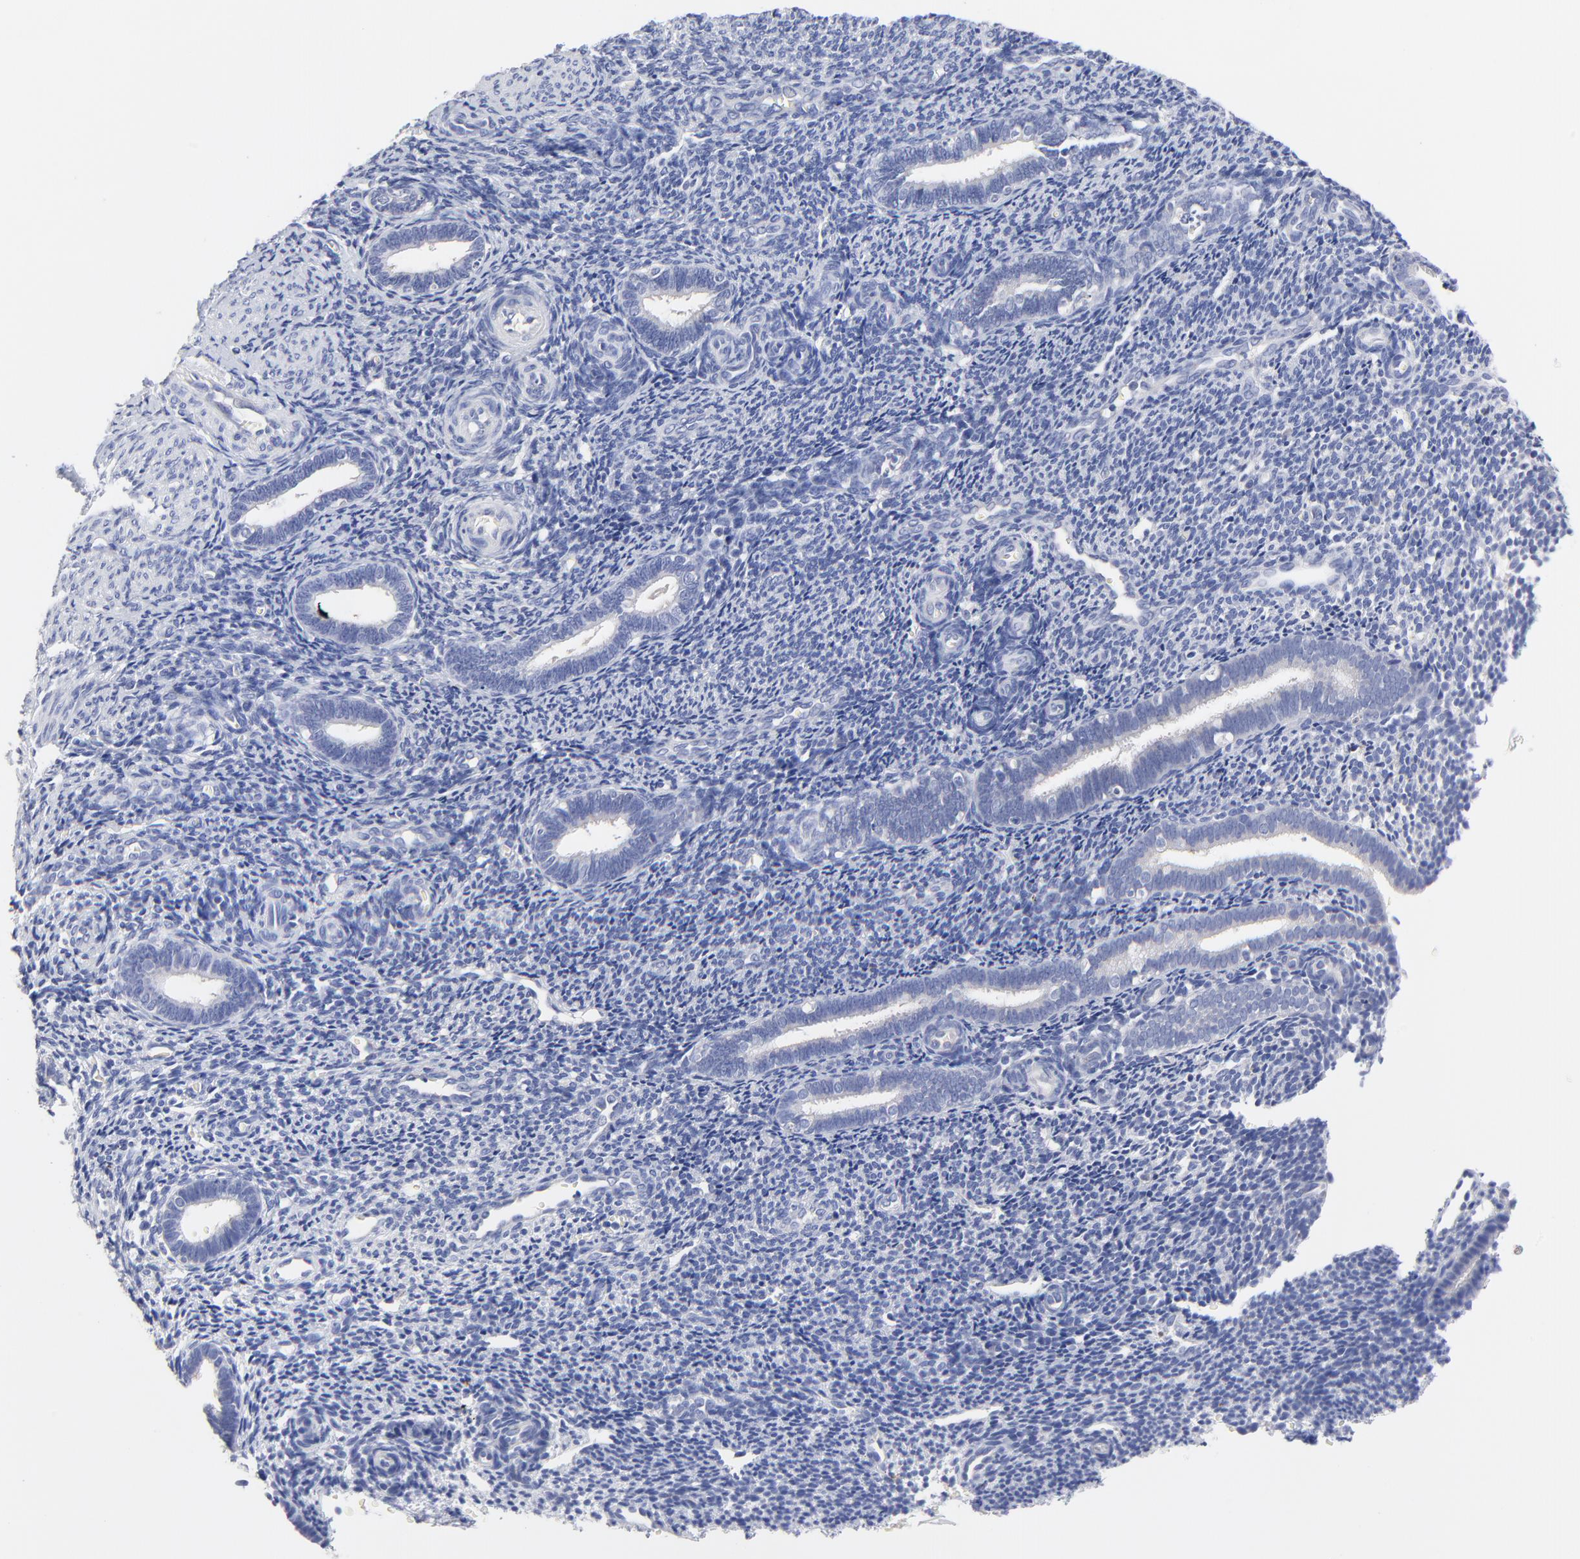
{"staining": {"intensity": "negative", "quantity": "none", "location": "none"}, "tissue": "endometrium", "cell_type": "Cells in endometrial stroma", "image_type": "normal", "snomed": [{"axis": "morphology", "description": "Normal tissue, NOS"}, {"axis": "topography", "description": "Endometrium"}], "caption": "The histopathology image displays no significant expression in cells in endometrial stroma of endometrium.", "gene": "LAX1", "patient": {"sex": "female", "age": 27}}